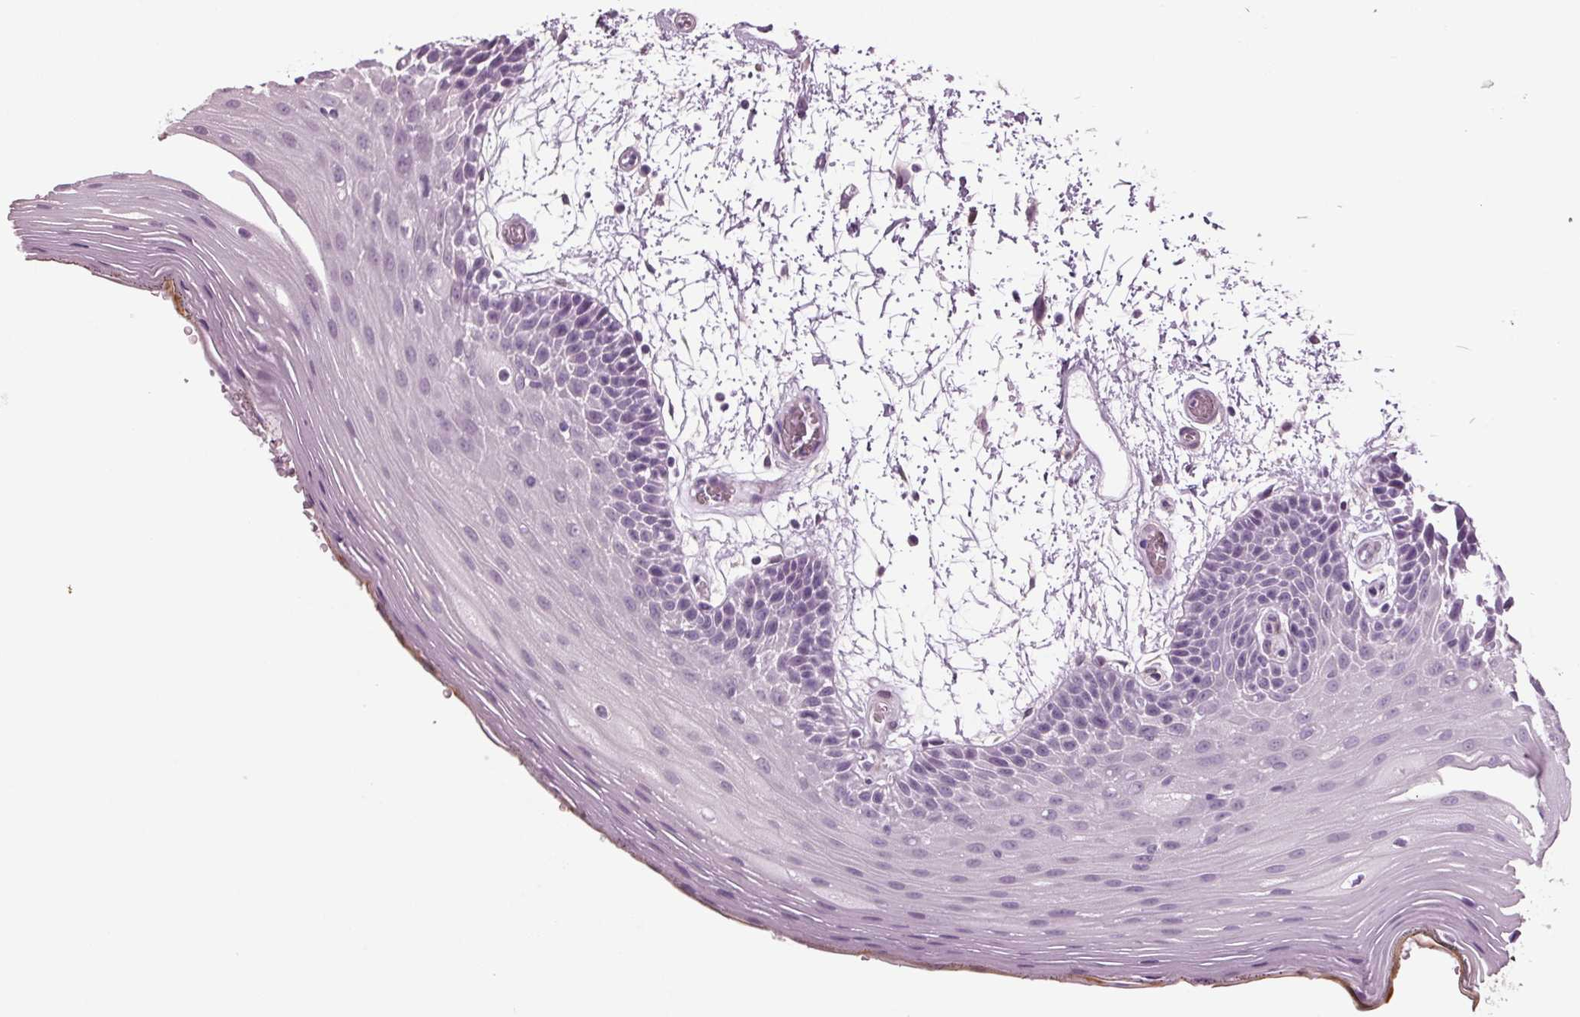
{"staining": {"intensity": "negative", "quantity": "none", "location": "none"}, "tissue": "oral mucosa", "cell_type": "Squamous epithelial cells", "image_type": "normal", "snomed": [{"axis": "morphology", "description": "Normal tissue, NOS"}, {"axis": "morphology", "description": "Squamous cell carcinoma, NOS"}, {"axis": "topography", "description": "Oral tissue"}, {"axis": "topography", "description": "Head-Neck"}], "caption": "Immunohistochemistry histopathology image of normal human oral mucosa stained for a protein (brown), which shows no positivity in squamous epithelial cells.", "gene": "BHLHE22", "patient": {"sex": "male", "age": 52}}